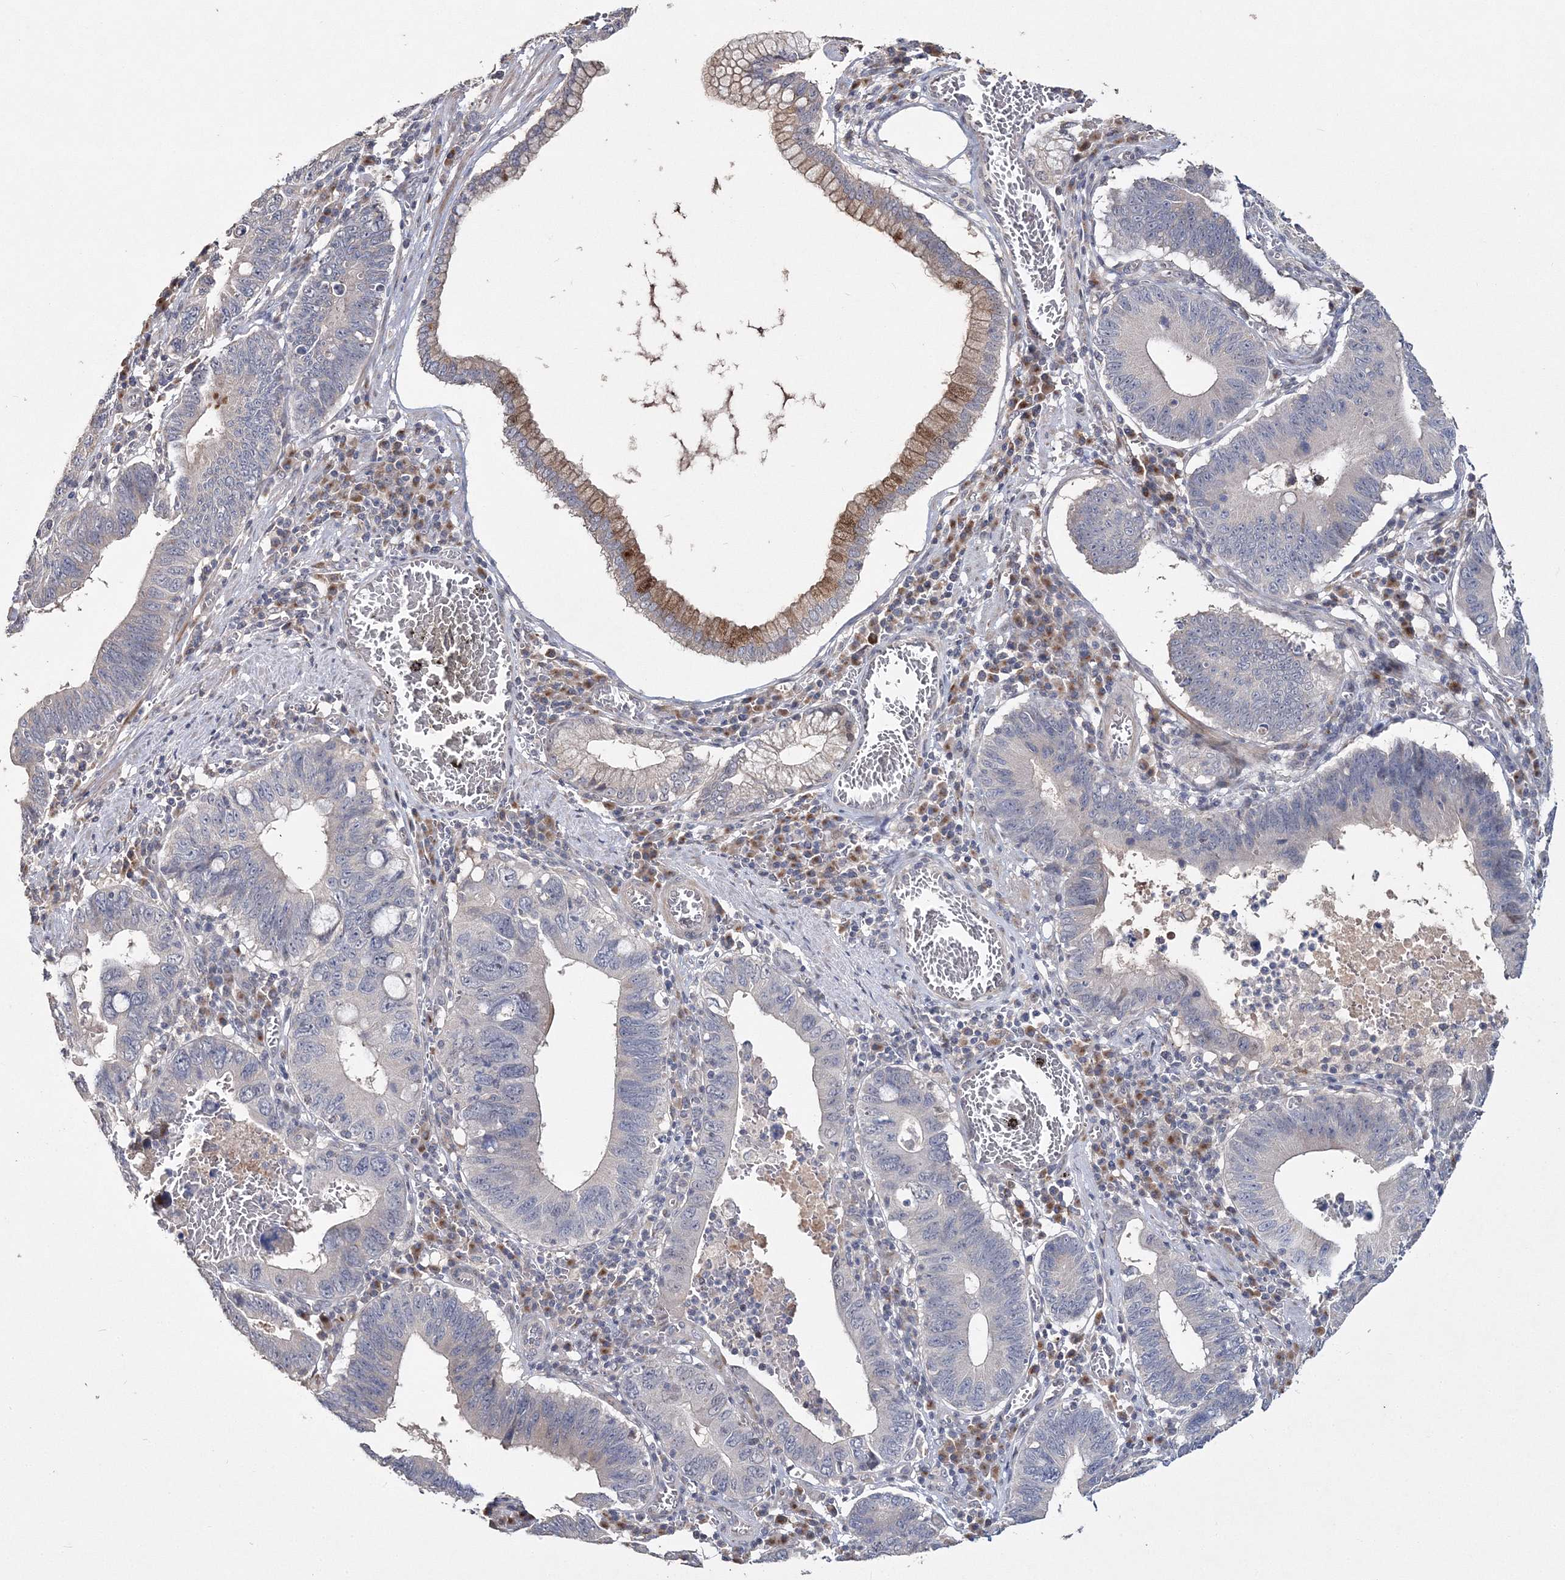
{"staining": {"intensity": "negative", "quantity": "none", "location": "none"}, "tissue": "stomach cancer", "cell_type": "Tumor cells", "image_type": "cancer", "snomed": [{"axis": "morphology", "description": "Adenocarcinoma, NOS"}, {"axis": "topography", "description": "Stomach"}, {"axis": "topography", "description": "Gastric cardia"}], "caption": "Stomach cancer was stained to show a protein in brown. There is no significant staining in tumor cells.", "gene": "GJB5", "patient": {"sex": "male", "age": 59}}